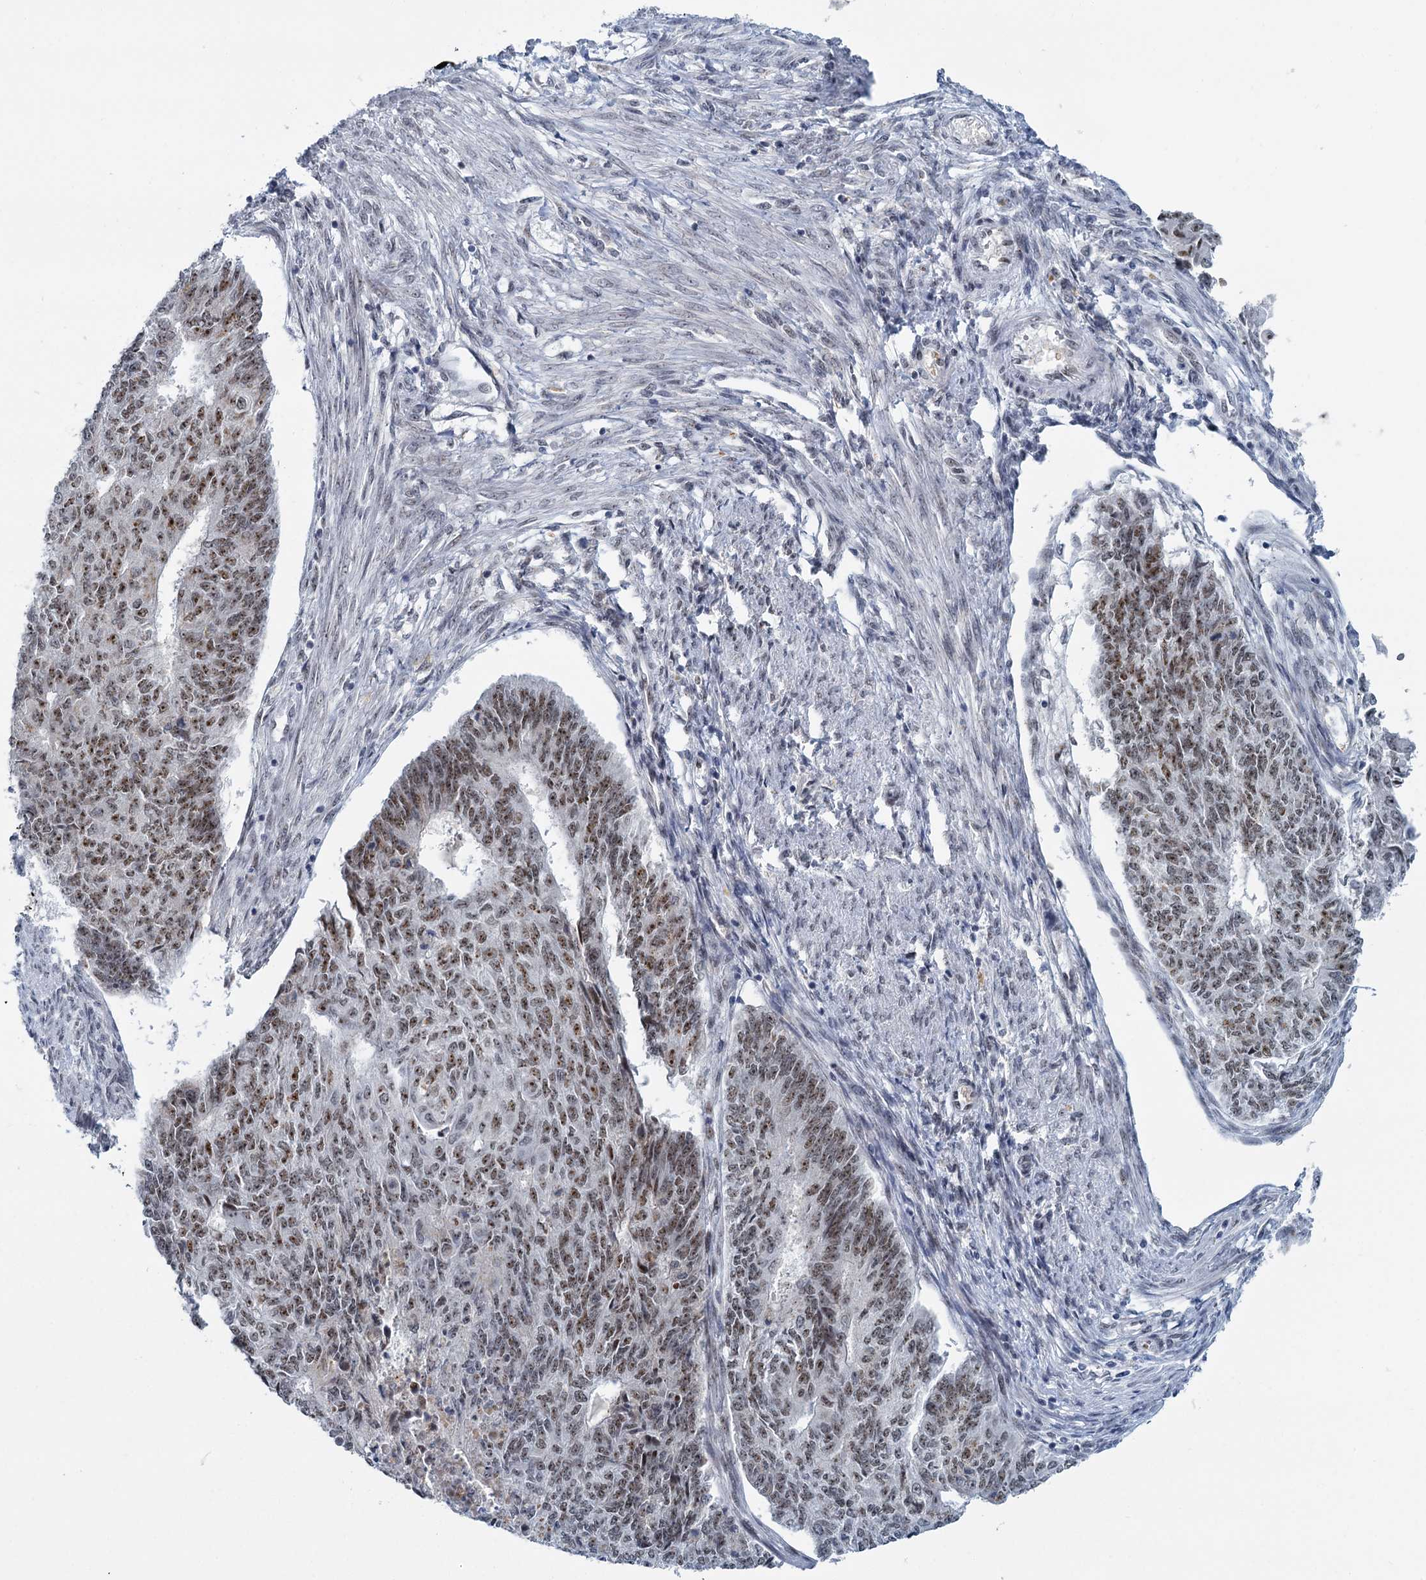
{"staining": {"intensity": "moderate", "quantity": ">75%", "location": "nuclear"}, "tissue": "endometrial cancer", "cell_type": "Tumor cells", "image_type": "cancer", "snomed": [{"axis": "morphology", "description": "Adenocarcinoma, NOS"}, {"axis": "topography", "description": "Endometrium"}], "caption": "Immunohistochemical staining of adenocarcinoma (endometrial) reveals moderate nuclear protein staining in approximately >75% of tumor cells.", "gene": "RPRD1A", "patient": {"sex": "female", "age": 32}}